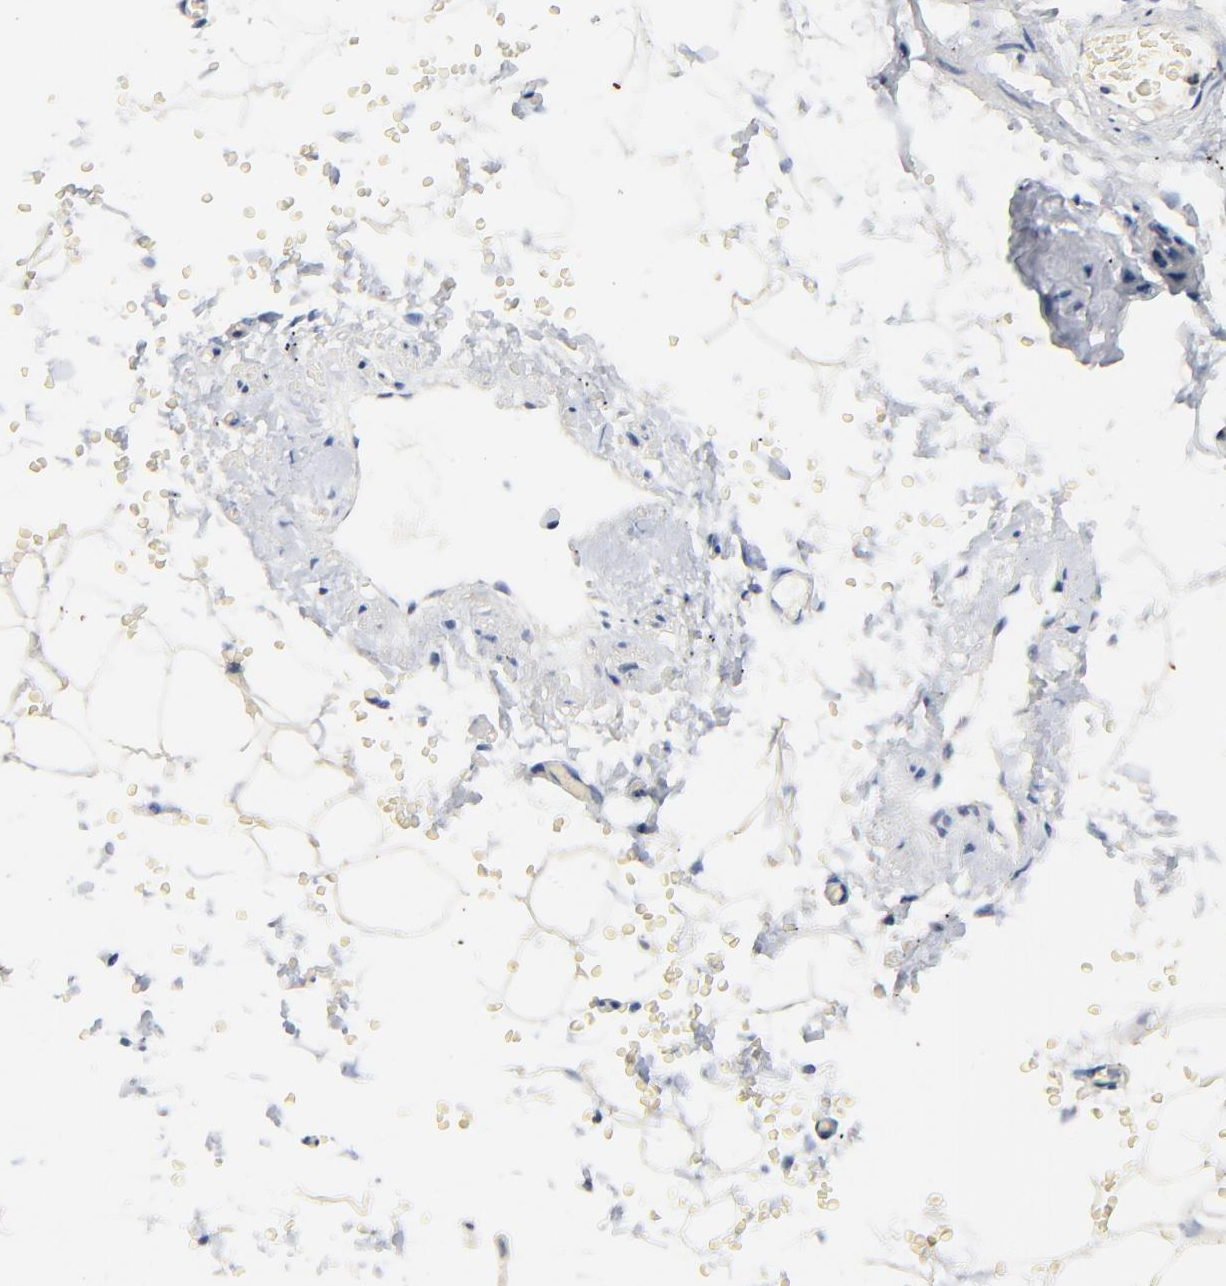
{"staining": {"intensity": "negative", "quantity": "none", "location": "none"}, "tissue": "adipose tissue", "cell_type": "Adipocytes", "image_type": "normal", "snomed": [{"axis": "morphology", "description": "Normal tissue, NOS"}, {"axis": "topography", "description": "Soft tissue"}], "caption": "Unremarkable adipose tissue was stained to show a protein in brown. There is no significant positivity in adipocytes. Brightfield microscopy of IHC stained with DAB (brown) and hematoxylin (blue), captured at high magnification.", "gene": "AADAC", "patient": {"sex": "male", "age": 26}}